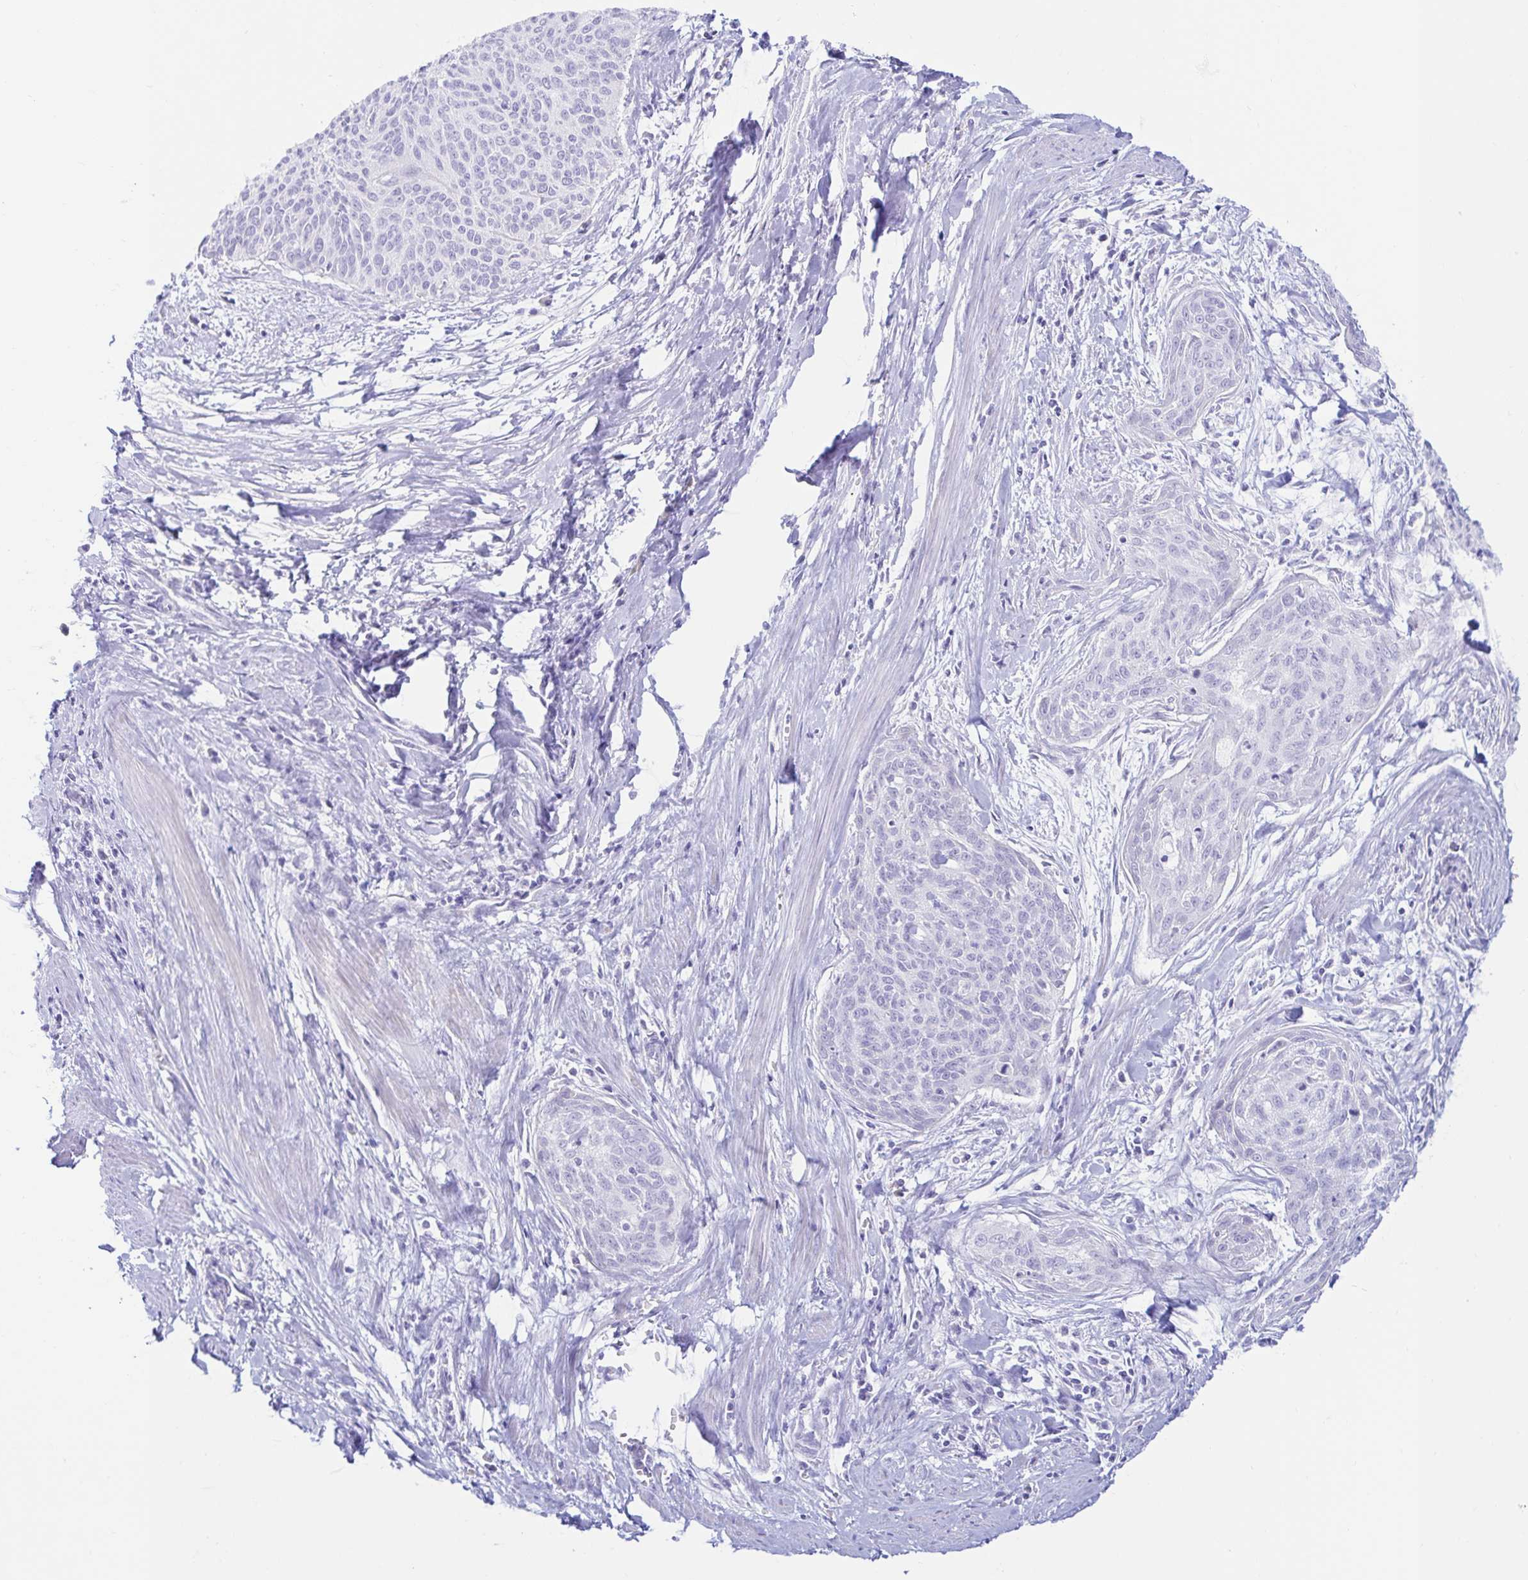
{"staining": {"intensity": "negative", "quantity": "none", "location": "none"}, "tissue": "cervical cancer", "cell_type": "Tumor cells", "image_type": "cancer", "snomed": [{"axis": "morphology", "description": "Squamous cell carcinoma, NOS"}, {"axis": "topography", "description": "Cervix"}], "caption": "This is an IHC micrograph of cervical cancer. There is no expression in tumor cells.", "gene": "BEST1", "patient": {"sex": "female", "age": 55}}